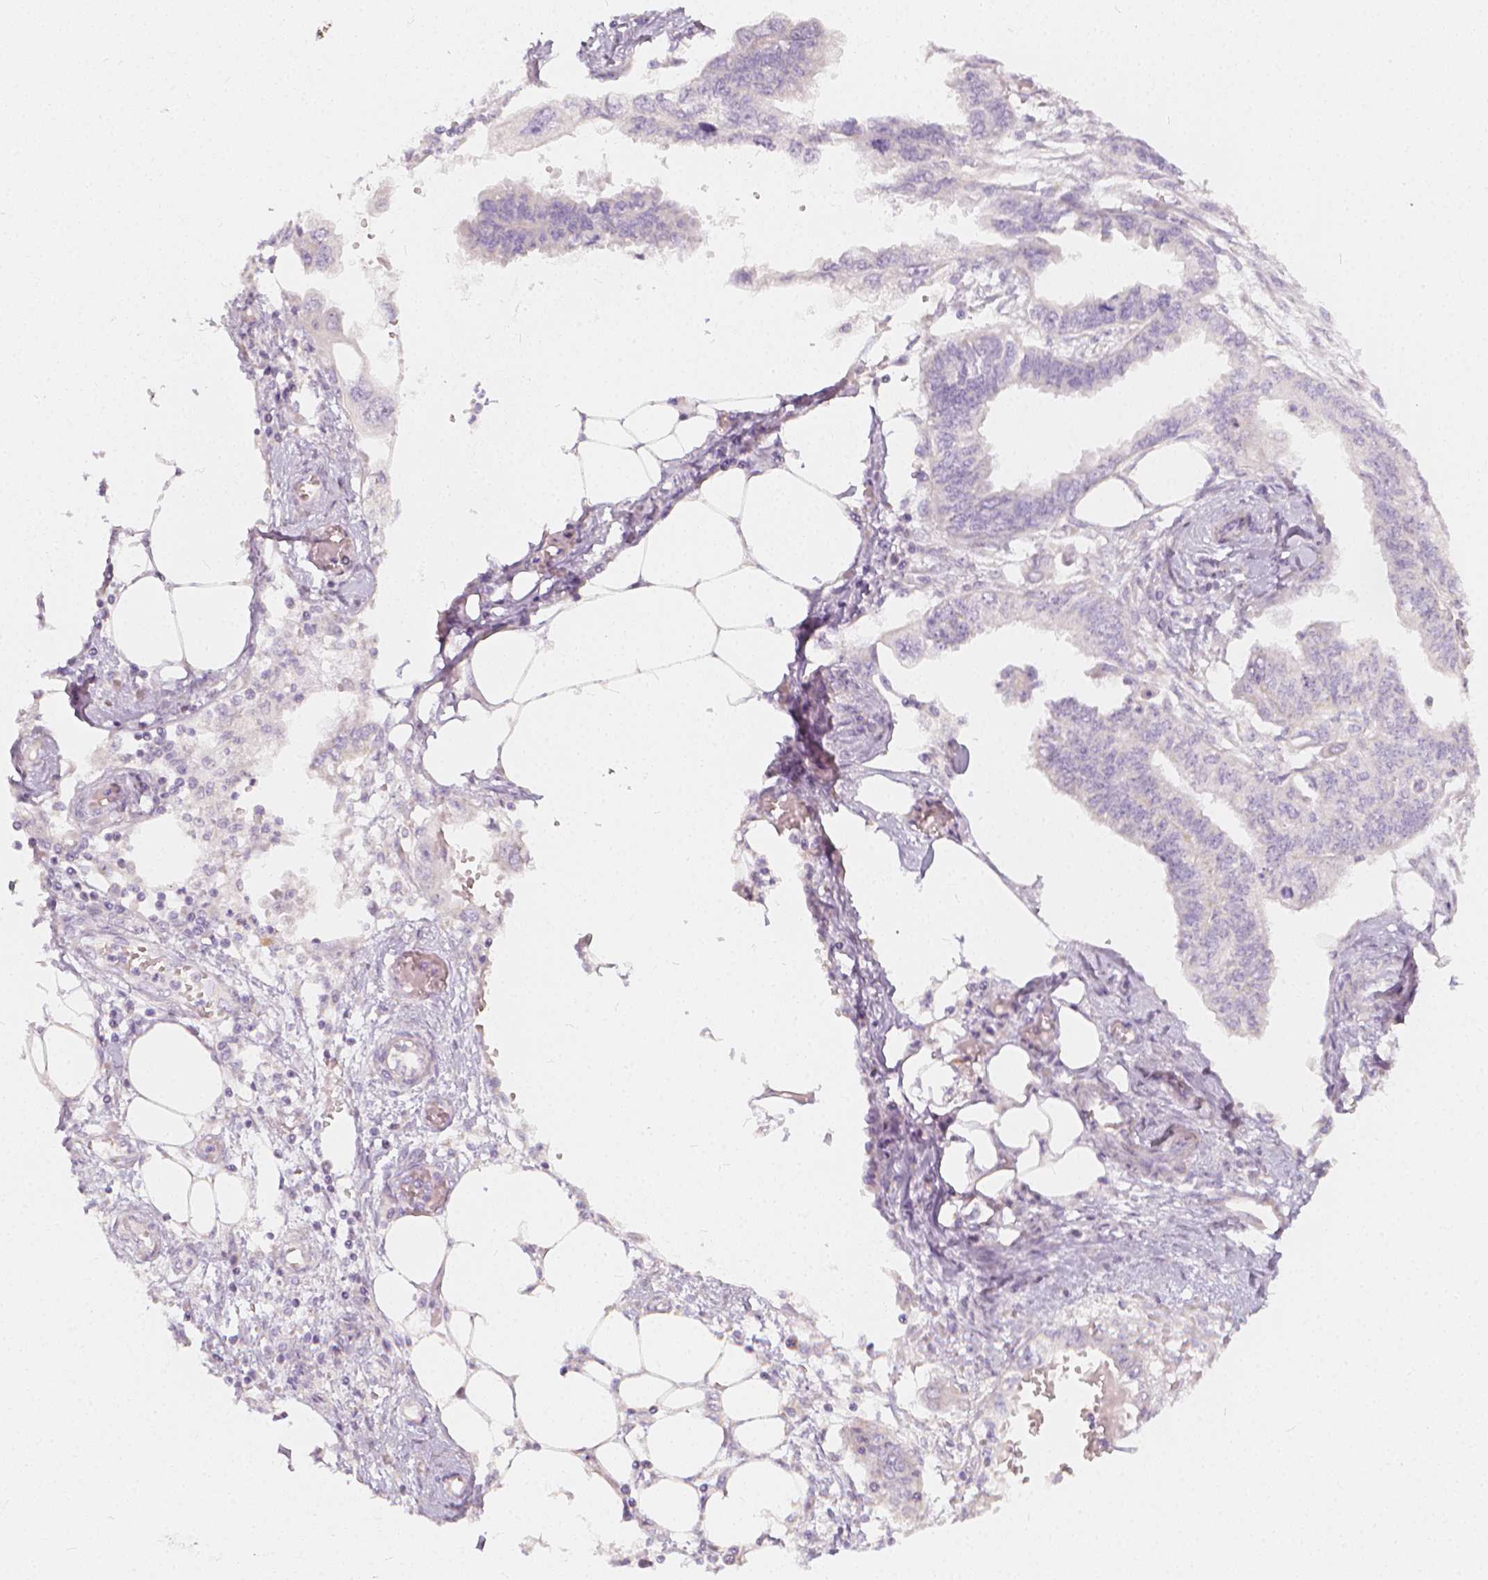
{"staining": {"intensity": "negative", "quantity": "none", "location": "none"}, "tissue": "endometrial cancer", "cell_type": "Tumor cells", "image_type": "cancer", "snomed": [{"axis": "morphology", "description": "Adenocarcinoma, NOS"}, {"axis": "morphology", "description": "Adenocarcinoma, metastatic, NOS"}, {"axis": "topography", "description": "Adipose tissue"}, {"axis": "topography", "description": "Endometrium"}], "caption": "This is an immunohistochemistry (IHC) micrograph of endometrial cancer (adenocarcinoma). There is no staining in tumor cells.", "gene": "RBFOX1", "patient": {"sex": "female", "age": 67}}